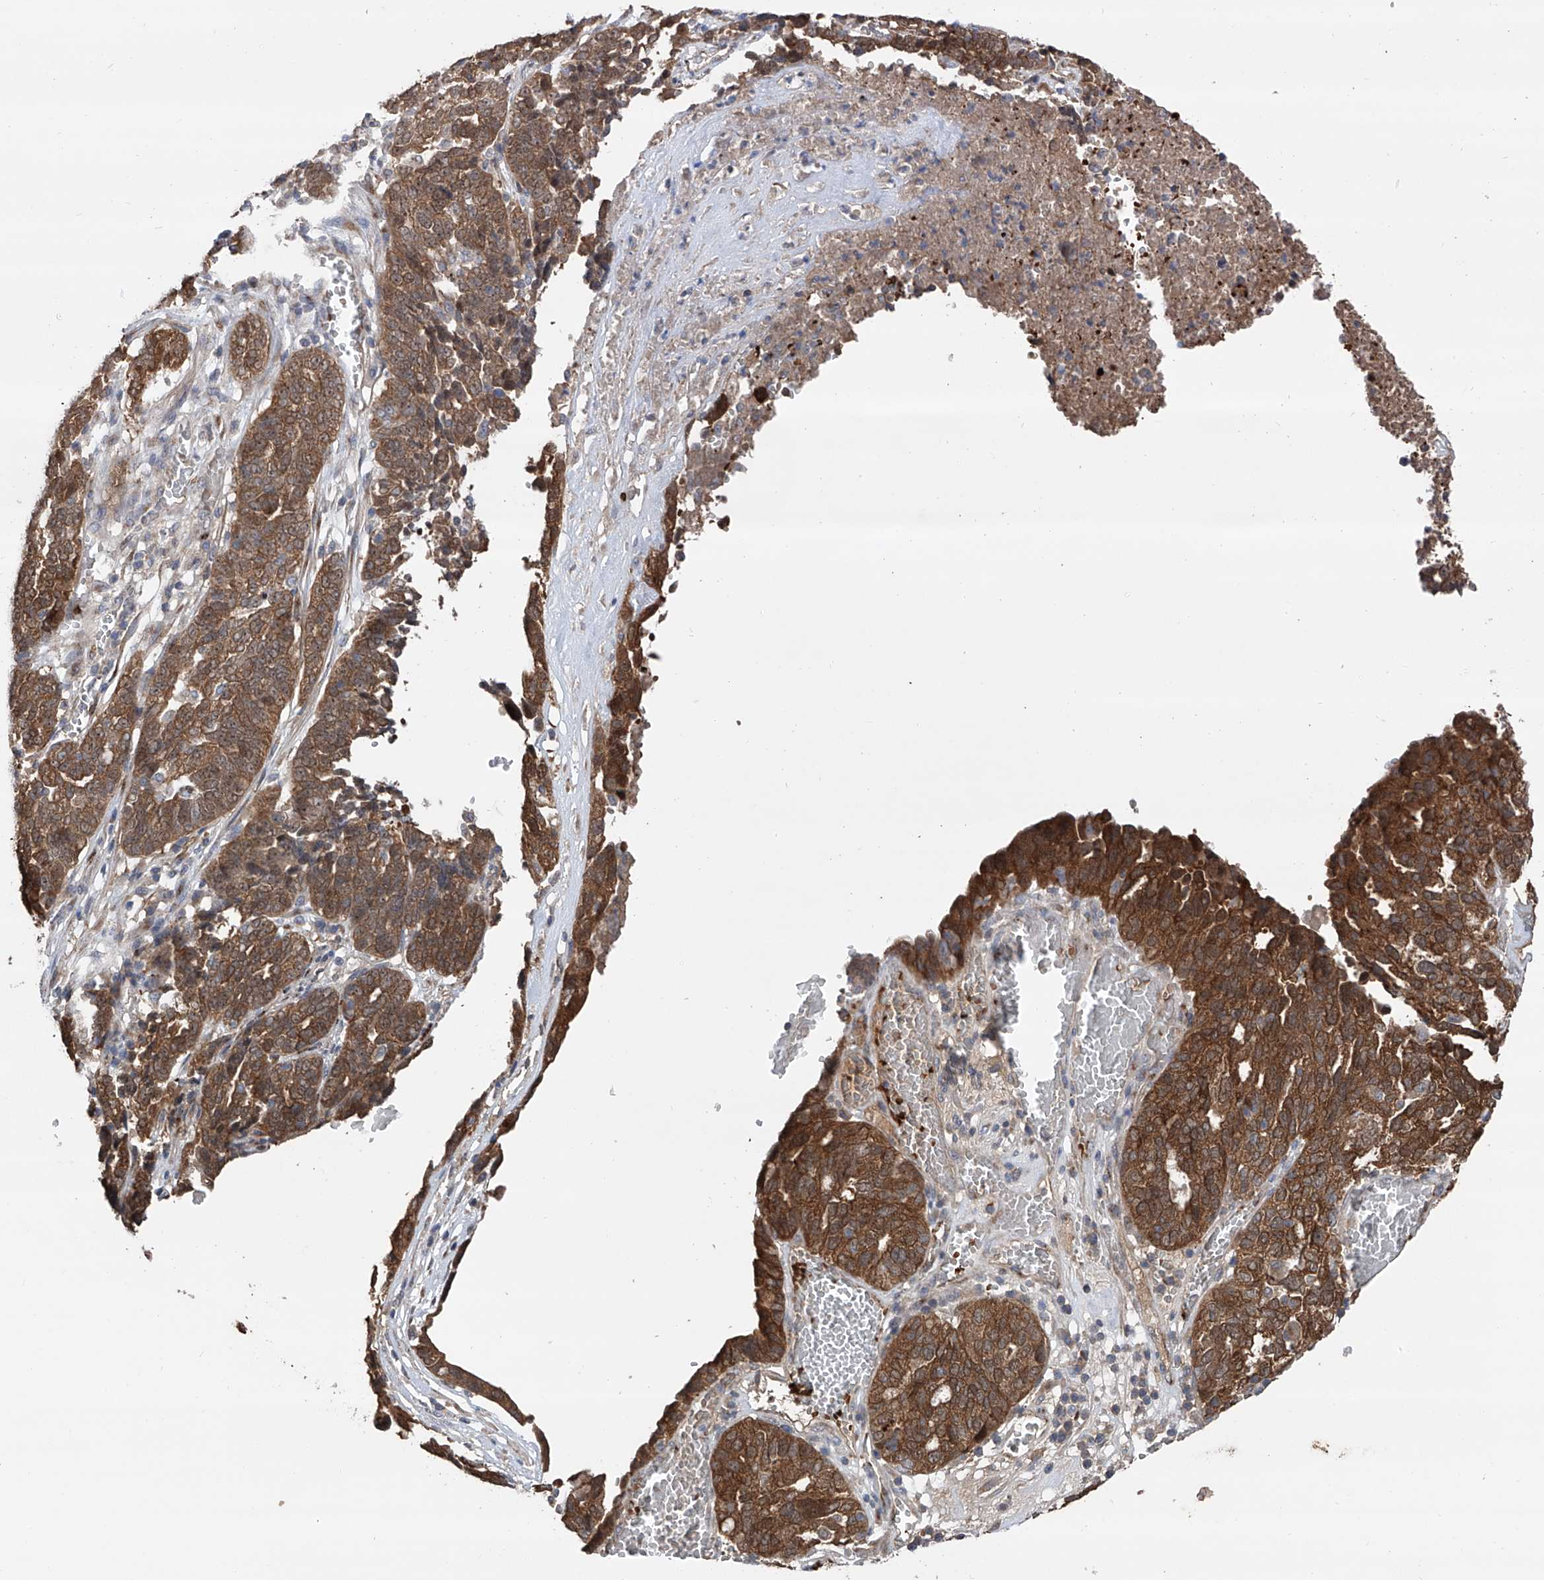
{"staining": {"intensity": "strong", "quantity": ">75%", "location": "cytoplasmic/membranous"}, "tissue": "ovarian cancer", "cell_type": "Tumor cells", "image_type": "cancer", "snomed": [{"axis": "morphology", "description": "Cystadenocarcinoma, serous, NOS"}, {"axis": "topography", "description": "Ovary"}], "caption": "This histopathology image reveals ovarian cancer (serous cystadenocarcinoma) stained with IHC to label a protein in brown. The cytoplasmic/membranous of tumor cells show strong positivity for the protein. Nuclei are counter-stained blue.", "gene": "EDN1", "patient": {"sex": "female", "age": 59}}